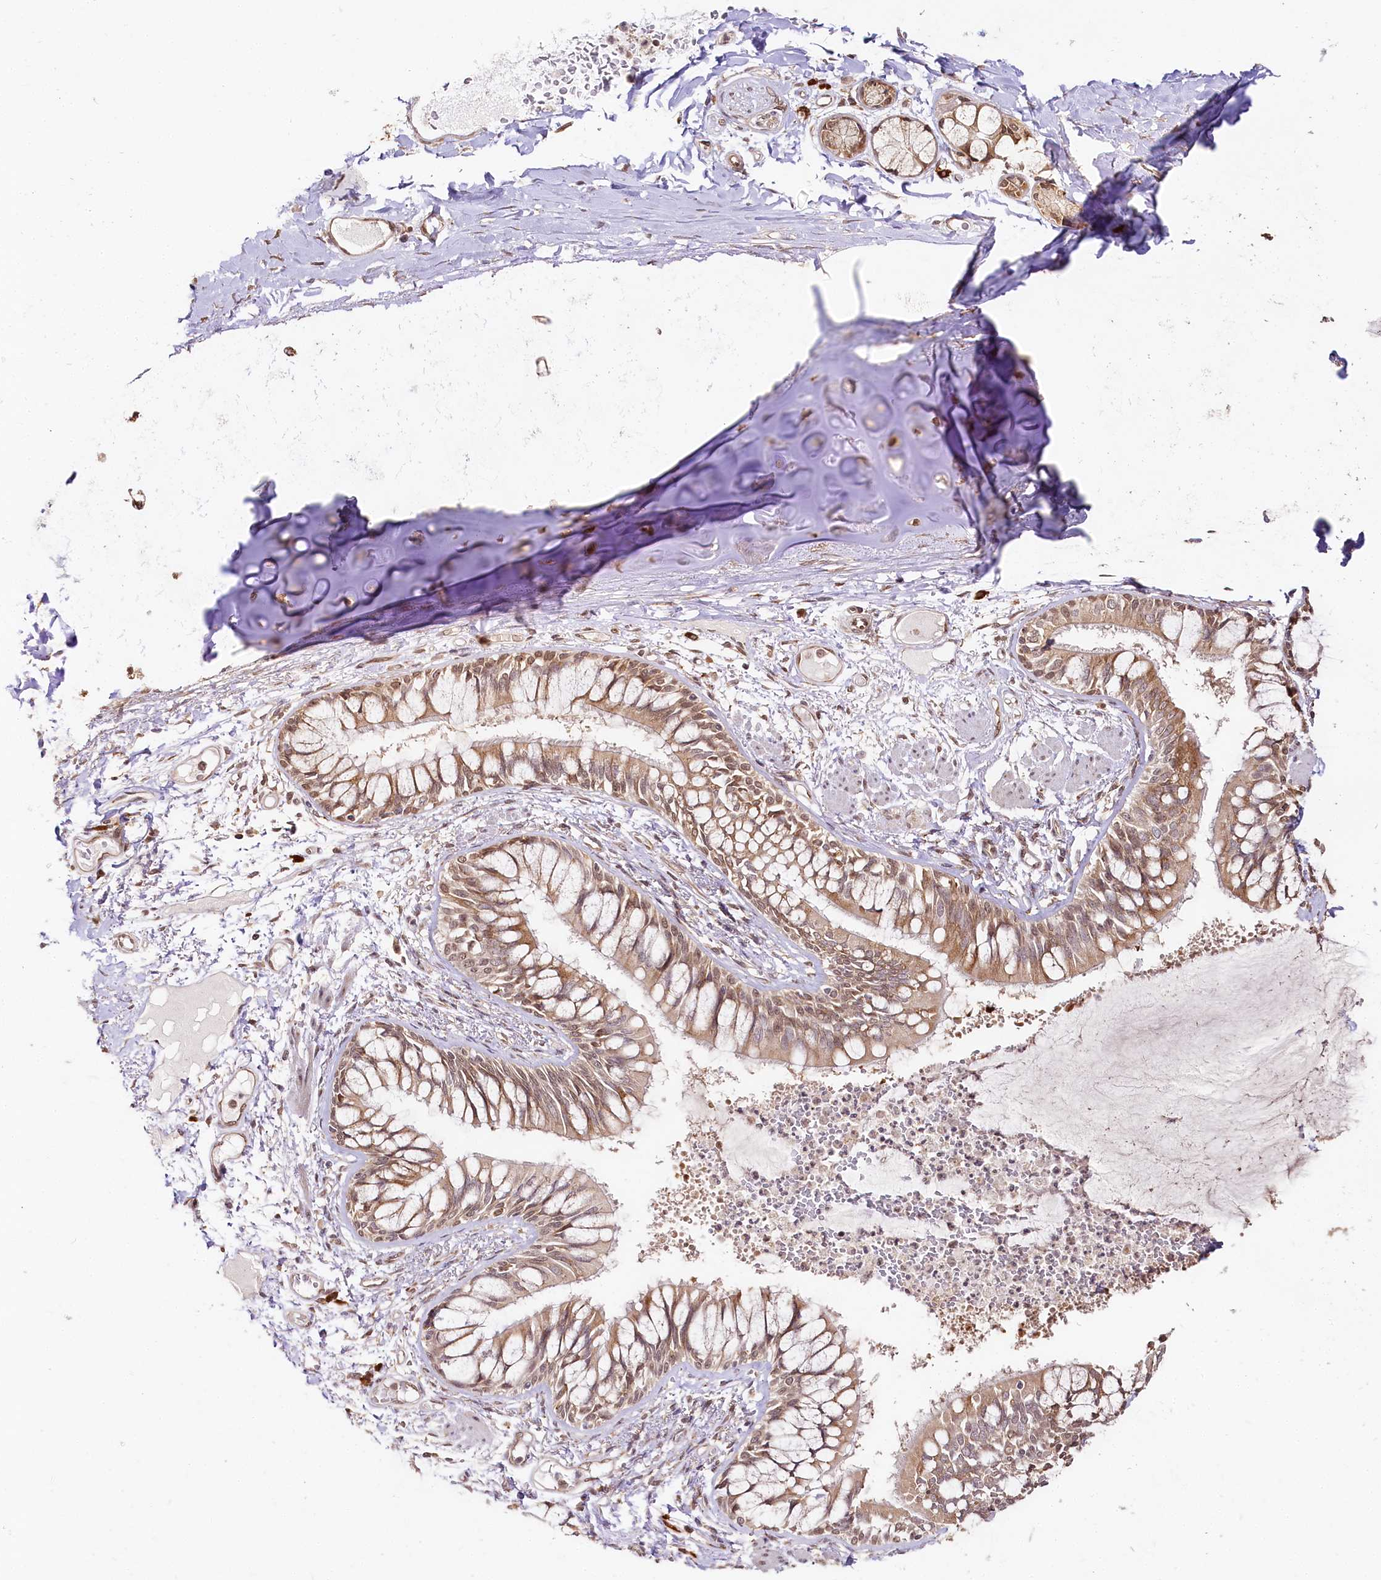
{"staining": {"intensity": "moderate", "quantity": "25%-75%", "location": "nuclear"}, "tissue": "adipose tissue", "cell_type": "Adipocytes", "image_type": "normal", "snomed": [{"axis": "morphology", "description": "Normal tissue, NOS"}, {"axis": "topography", "description": "Cartilage tissue"}, {"axis": "topography", "description": "Bronchus"}, {"axis": "topography", "description": "Lung"}, {"axis": "topography", "description": "Peripheral nerve tissue"}], "caption": "Immunohistochemistry (IHC) staining of normal adipose tissue, which displays medium levels of moderate nuclear staining in about 25%-75% of adipocytes indicating moderate nuclear protein staining. The staining was performed using DAB (brown) for protein detection and nuclei were counterstained in hematoxylin (blue).", "gene": "CNPY2", "patient": {"sex": "female", "age": 49}}